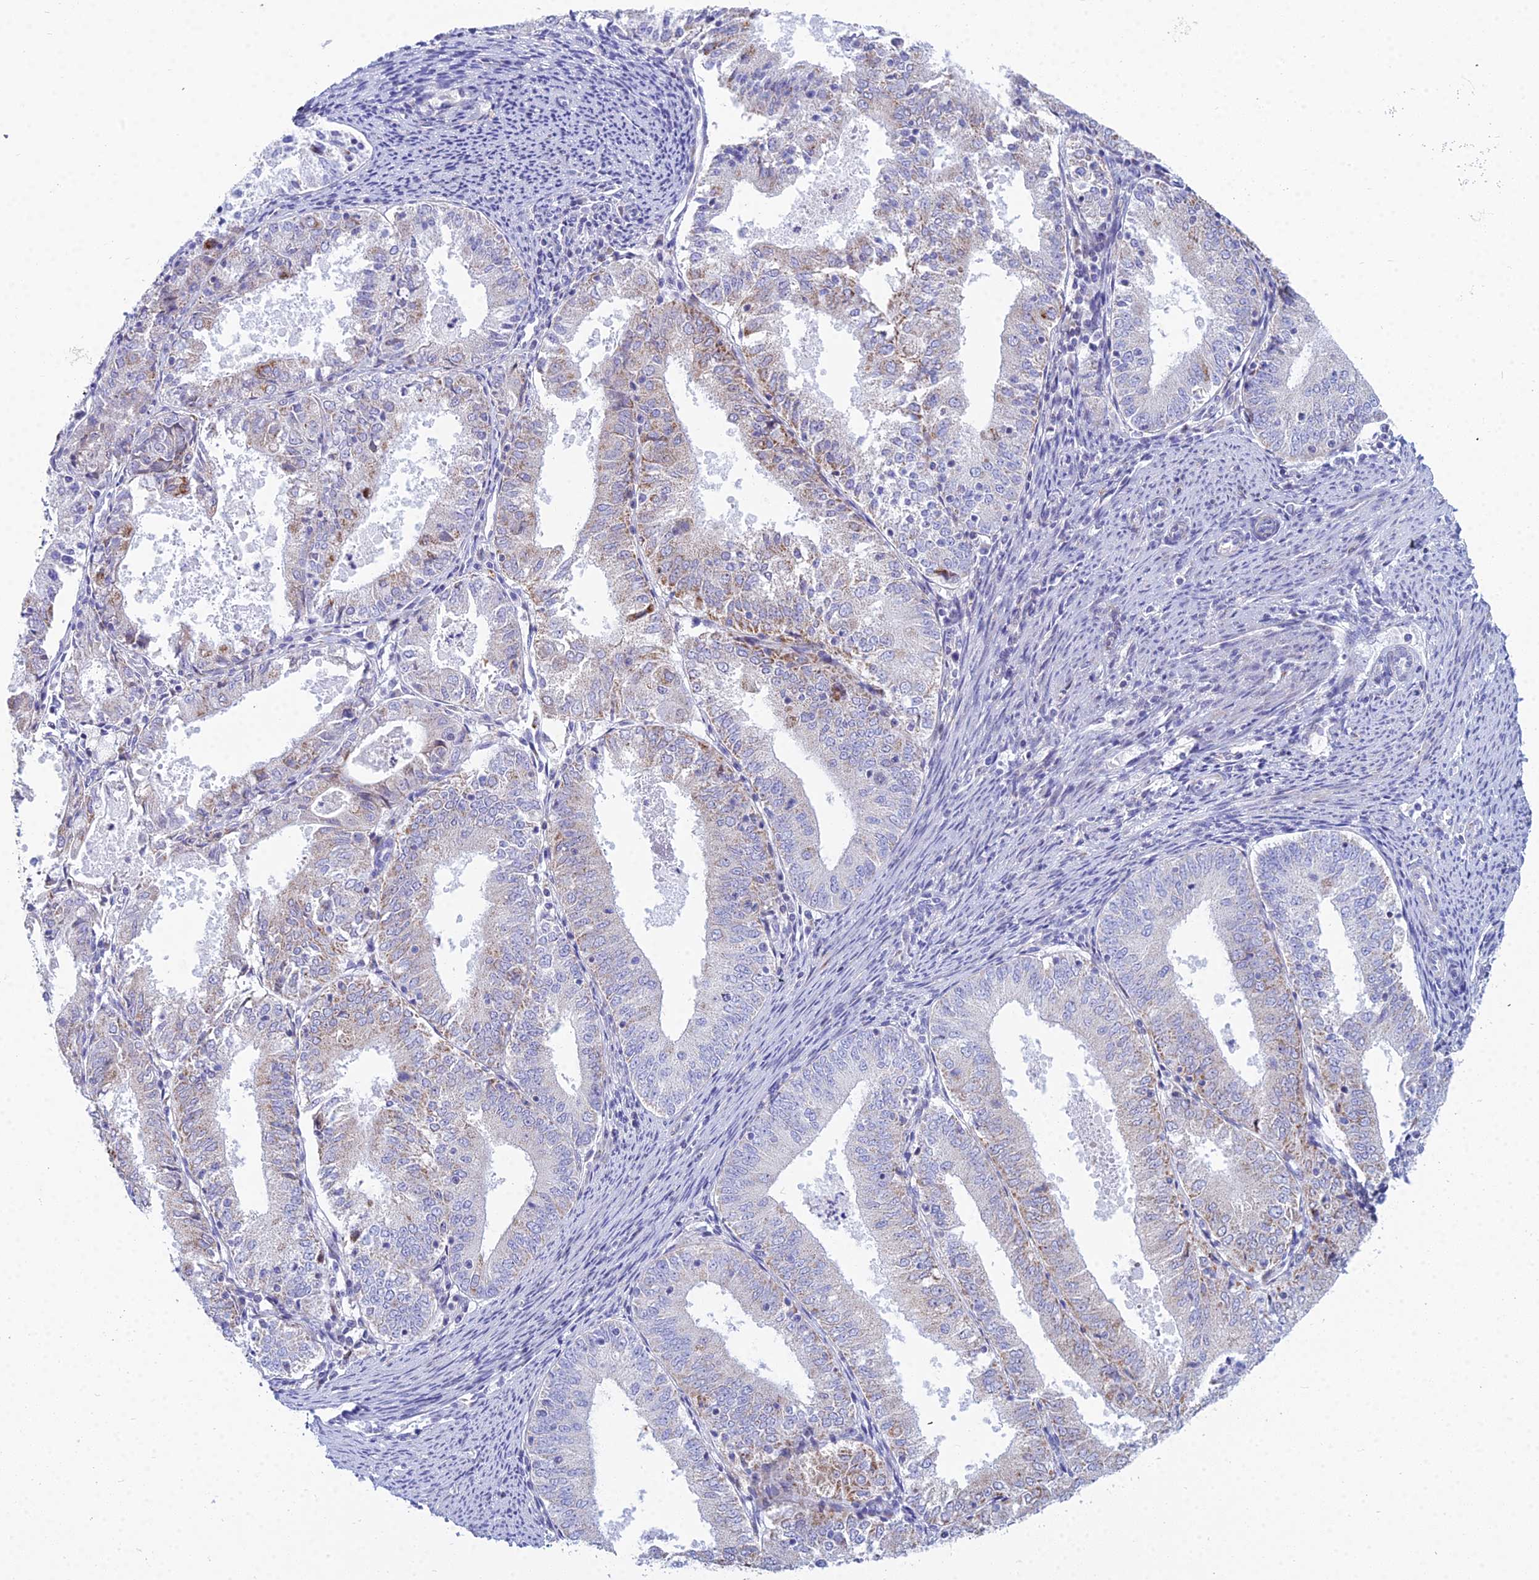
{"staining": {"intensity": "weak", "quantity": "<25%", "location": "cytoplasmic/membranous"}, "tissue": "endometrial cancer", "cell_type": "Tumor cells", "image_type": "cancer", "snomed": [{"axis": "morphology", "description": "Adenocarcinoma, NOS"}, {"axis": "topography", "description": "Endometrium"}], "caption": "Immunohistochemical staining of human endometrial cancer (adenocarcinoma) exhibits no significant staining in tumor cells. Brightfield microscopy of immunohistochemistry stained with DAB (3,3'-diaminobenzidine) (brown) and hematoxylin (blue), captured at high magnification.", "gene": "PRR13", "patient": {"sex": "female", "age": 57}}